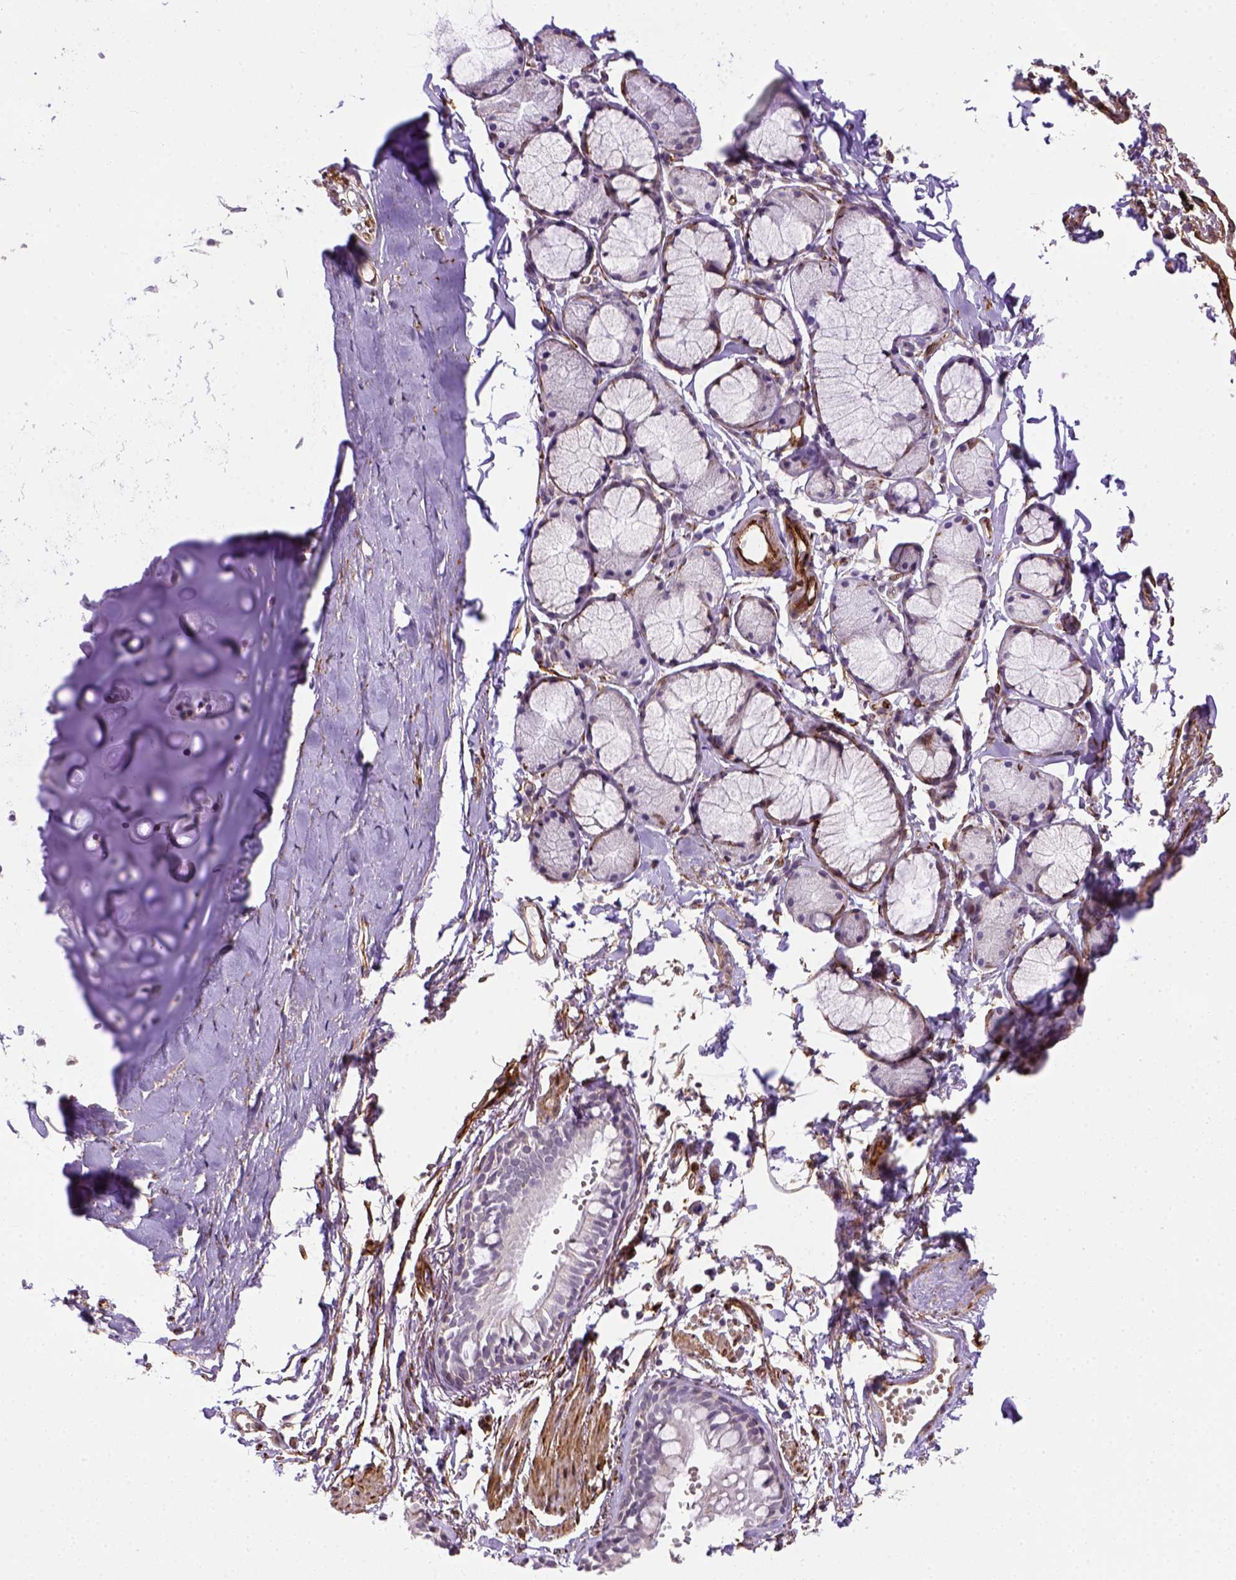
{"staining": {"intensity": "moderate", "quantity": "25%-75%", "location": "cytoplasmic/membranous"}, "tissue": "bronchus", "cell_type": "Respiratory epithelial cells", "image_type": "normal", "snomed": [{"axis": "morphology", "description": "Normal tissue, NOS"}, {"axis": "topography", "description": "Cartilage tissue"}, {"axis": "topography", "description": "Bronchus"}], "caption": "DAB (3,3'-diaminobenzidine) immunohistochemical staining of unremarkable bronchus demonstrates moderate cytoplasmic/membranous protein staining in approximately 25%-75% of respiratory epithelial cells.", "gene": "KAZN", "patient": {"sex": "female", "age": 59}}